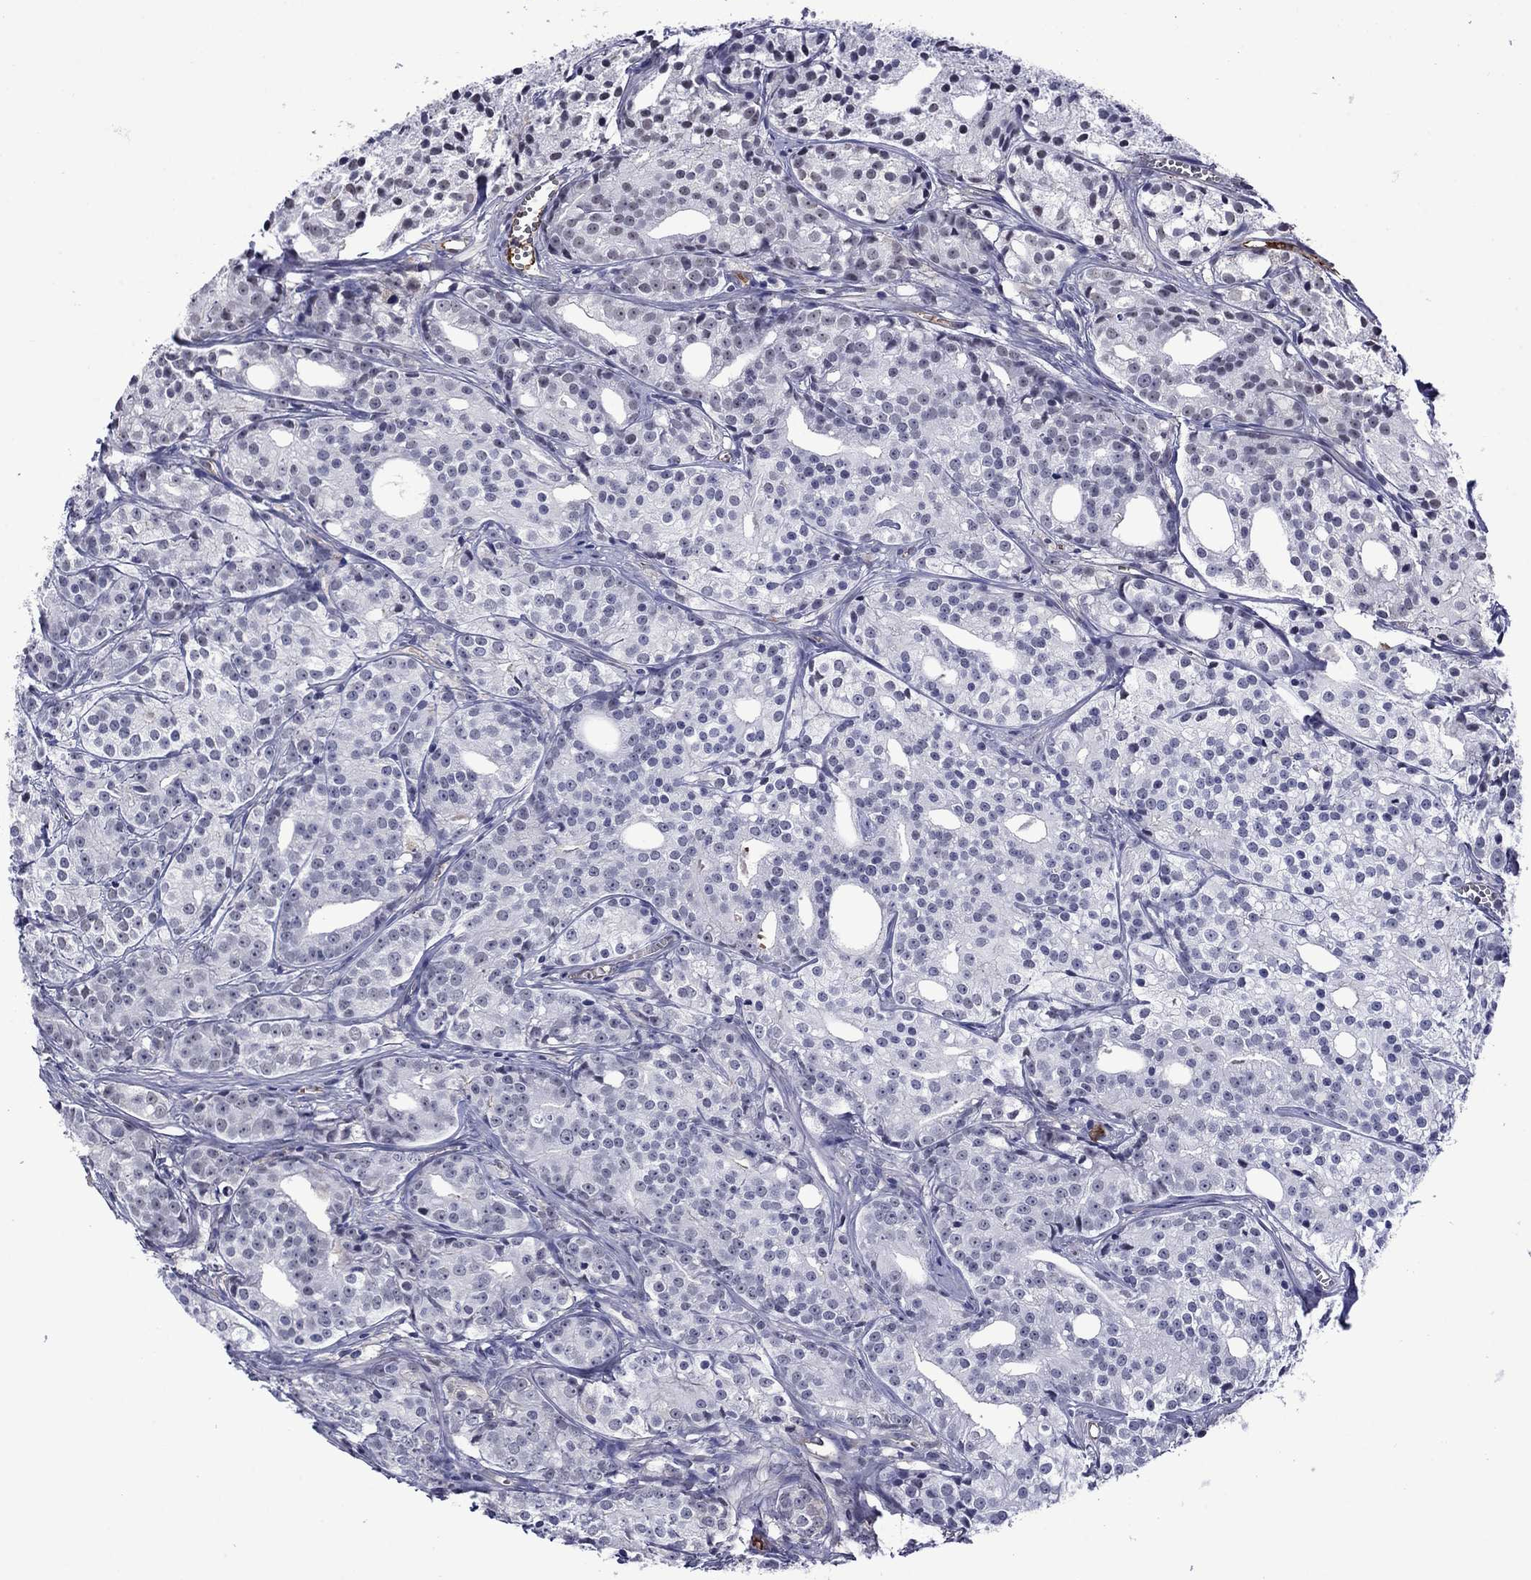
{"staining": {"intensity": "negative", "quantity": "none", "location": "none"}, "tissue": "prostate cancer", "cell_type": "Tumor cells", "image_type": "cancer", "snomed": [{"axis": "morphology", "description": "Adenocarcinoma, Medium grade"}, {"axis": "topography", "description": "Prostate"}], "caption": "Immunohistochemistry (IHC) of human prostate cancer (medium-grade adenocarcinoma) reveals no staining in tumor cells.", "gene": "APOA2", "patient": {"sex": "male", "age": 74}}